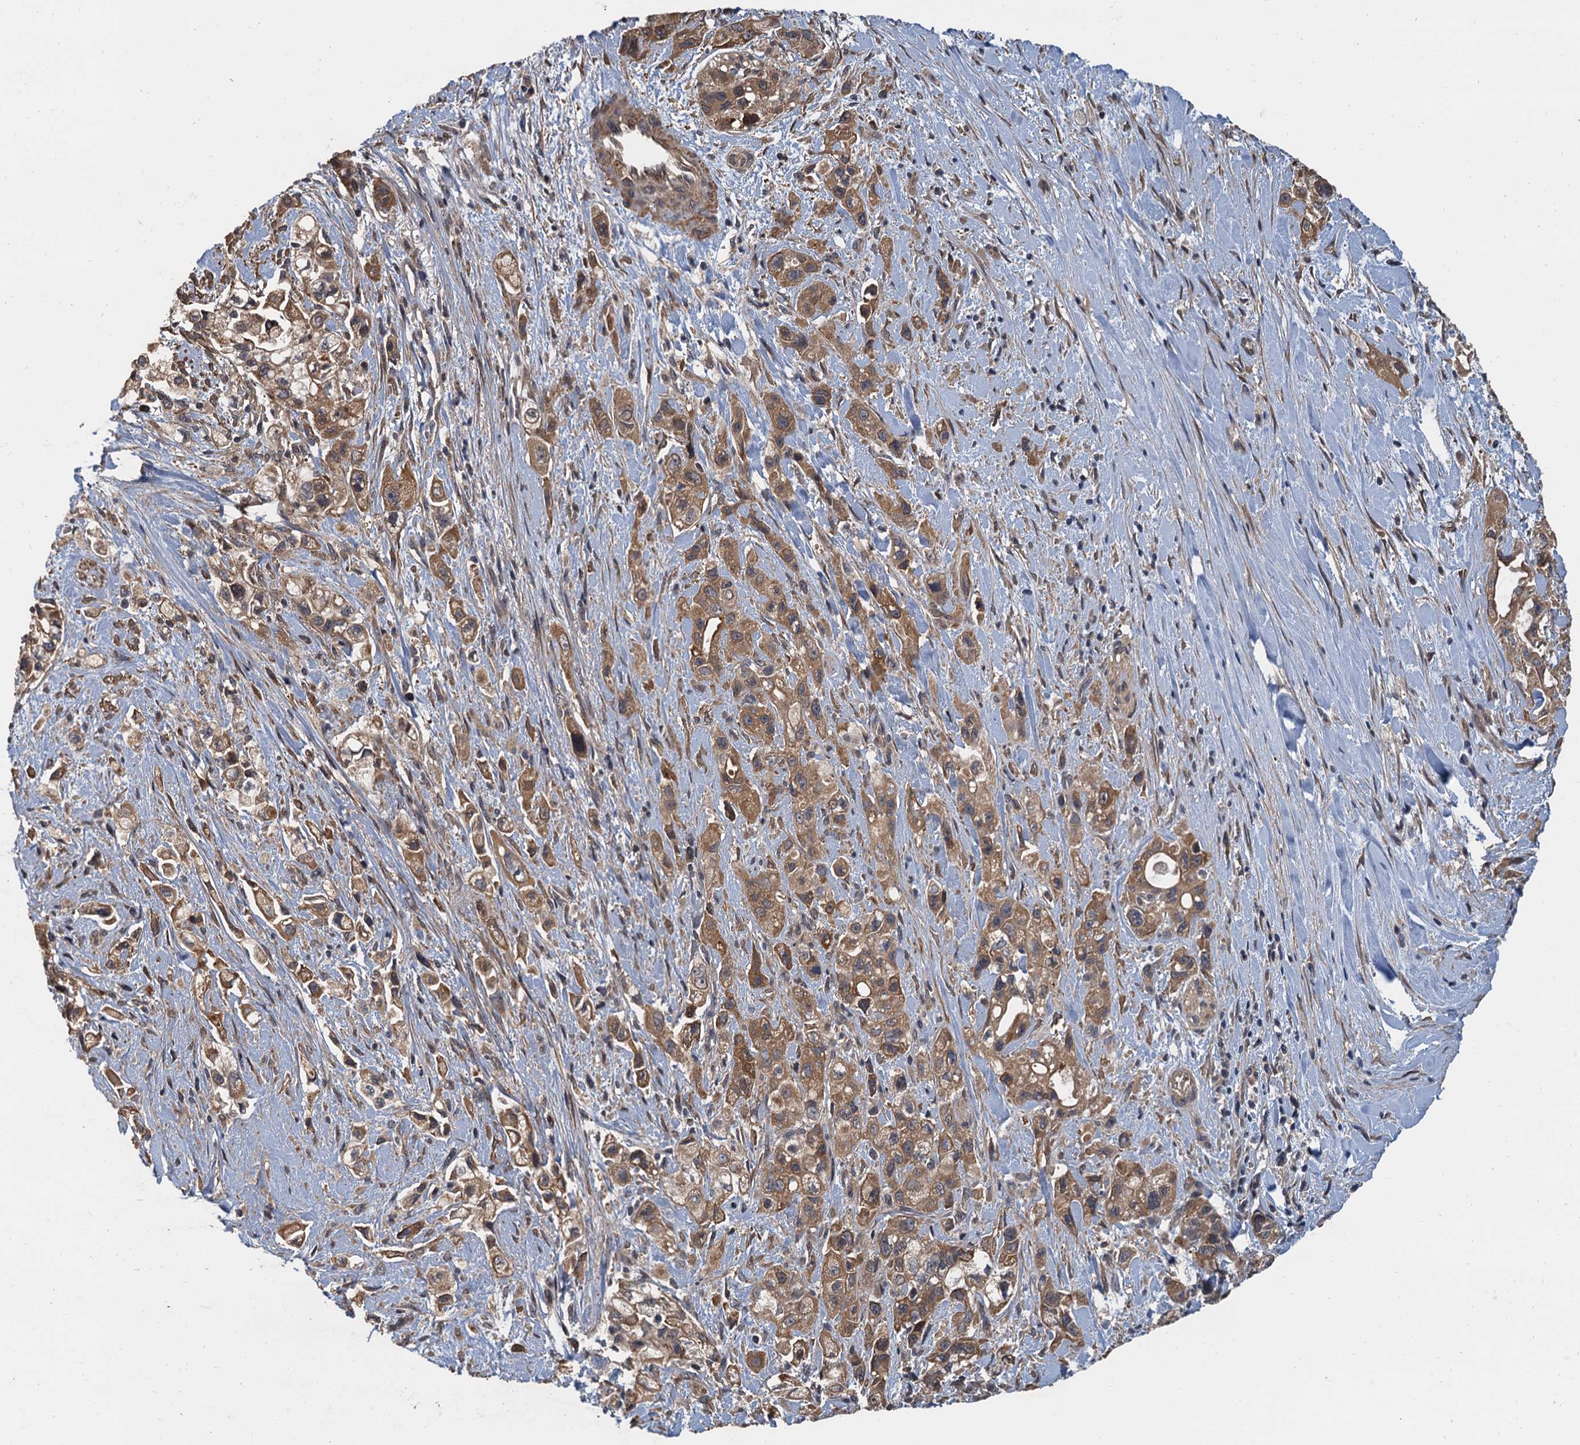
{"staining": {"intensity": "moderate", "quantity": ">75%", "location": "cytoplasmic/membranous"}, "tissue": "pancreatic cancer", "cell_type": "Tumor cells", "image_type": "cancer", "snomed": [{"axis": "morphology", "description": "Adenocarcinoma, NOS"}, {"axis": "topography", "description": "Pancreas"}], "caption": "The image demonstrates immunohistochemical staining of adenocarcinoma (pancreatic). There is moderate cytoplasmic/membranous expression is present in approximately >75% of tumor cells.", "gene": "MEAK7", "patient": {"sex": "female", "age": 66}}